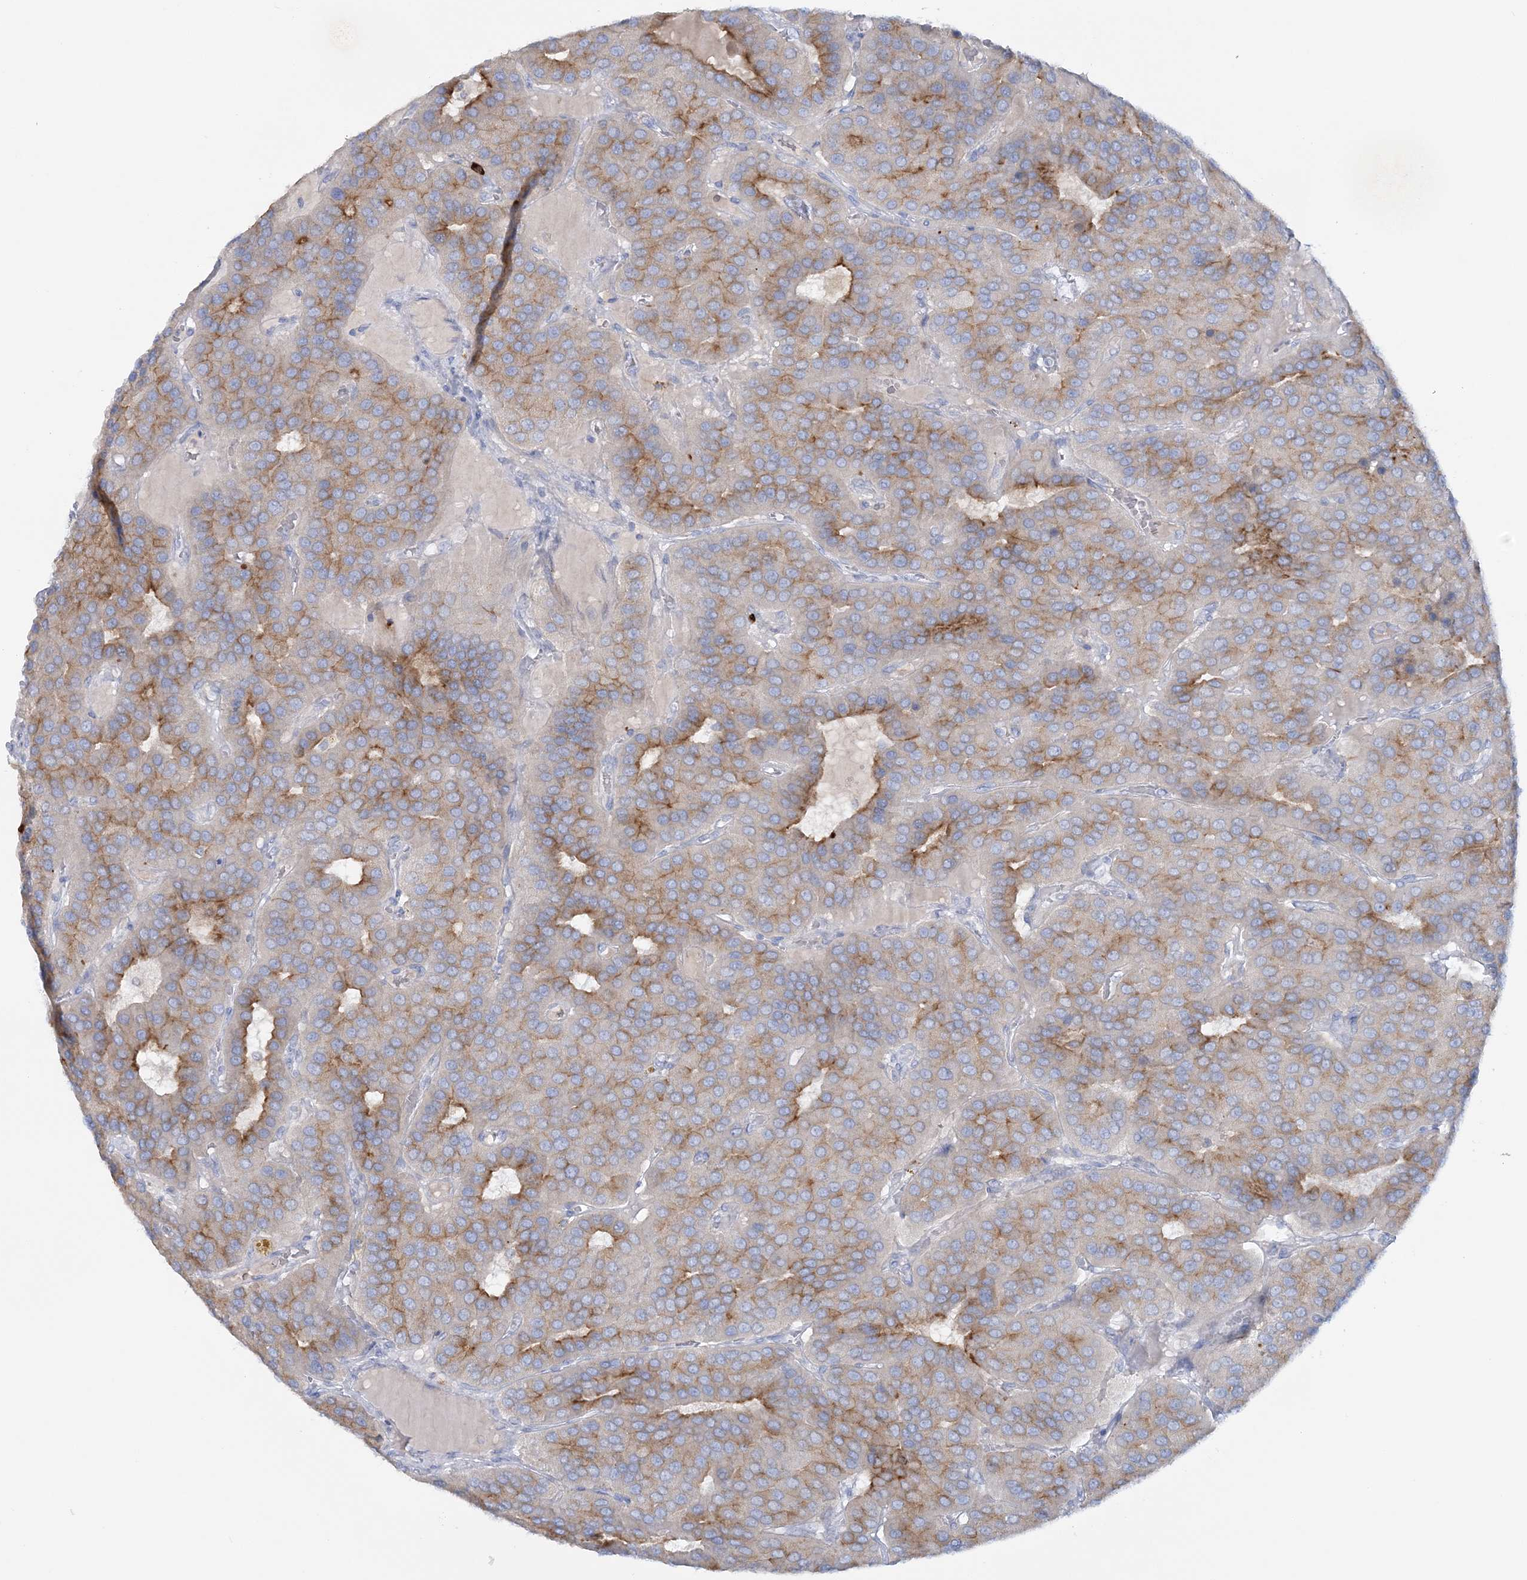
{"staining": {"intensity": "moderate", "quantity": "25%-75%", "location": "cytoplasmic/membranous"}, "tissue": "parathyroid gland", "cell_type": "Glandular cells", "image_type": "normal", "snomed": [{"axis": "morphology", "description": "Normal tissue, NOS"}, {"axis": "morphology", "description": "Adenoma, NOS"}, {"axis": "topography", "description": "Parathyroid gland"}], "caption": "Immunohistochemistry (IHC) of benign parathyroid gland exhibits medium levels of moderate cytoplasmic/membranous staining in approximately 25%-75% of glandular cells.", "gene": "WDSUB1", "patient": {"sex": "female", "age": 86}}